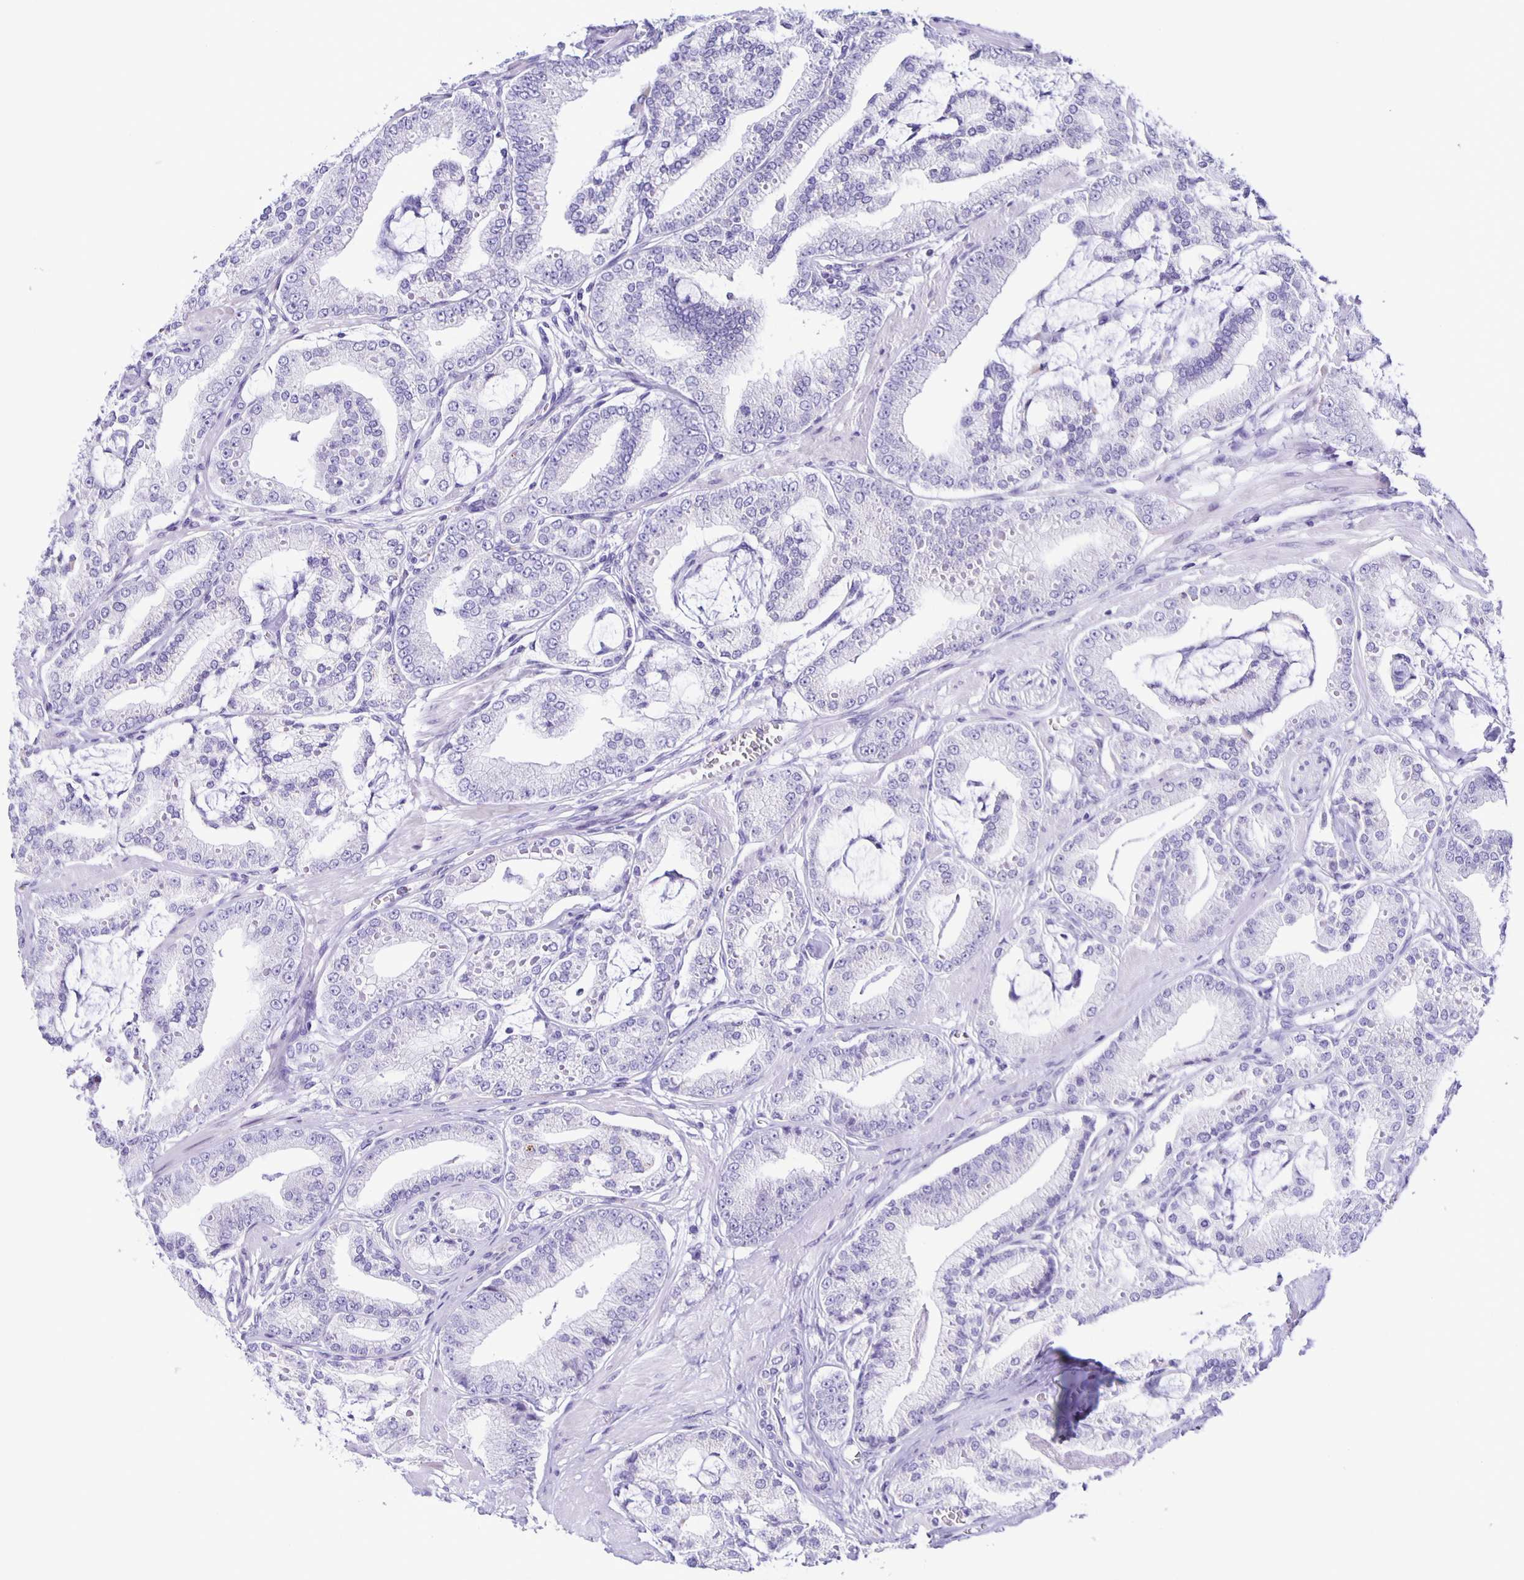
{"staining": {"intensity": "negative", "quantity": "none", "location": "none"}, "tissue": "prostate cancer", "cell_type": "Tumor cells", "image_type": "cancer", "snomed": [{"axis": "morphology", "description": "Adenocarcinoma, High grade"}, {"axis": "topography", "description": "Prostate"}], "caption": "Tumor cells show no significant expression in prostate cancer.", "gene": "AQP6", "patient": {"sex": "male", "age": 71}}